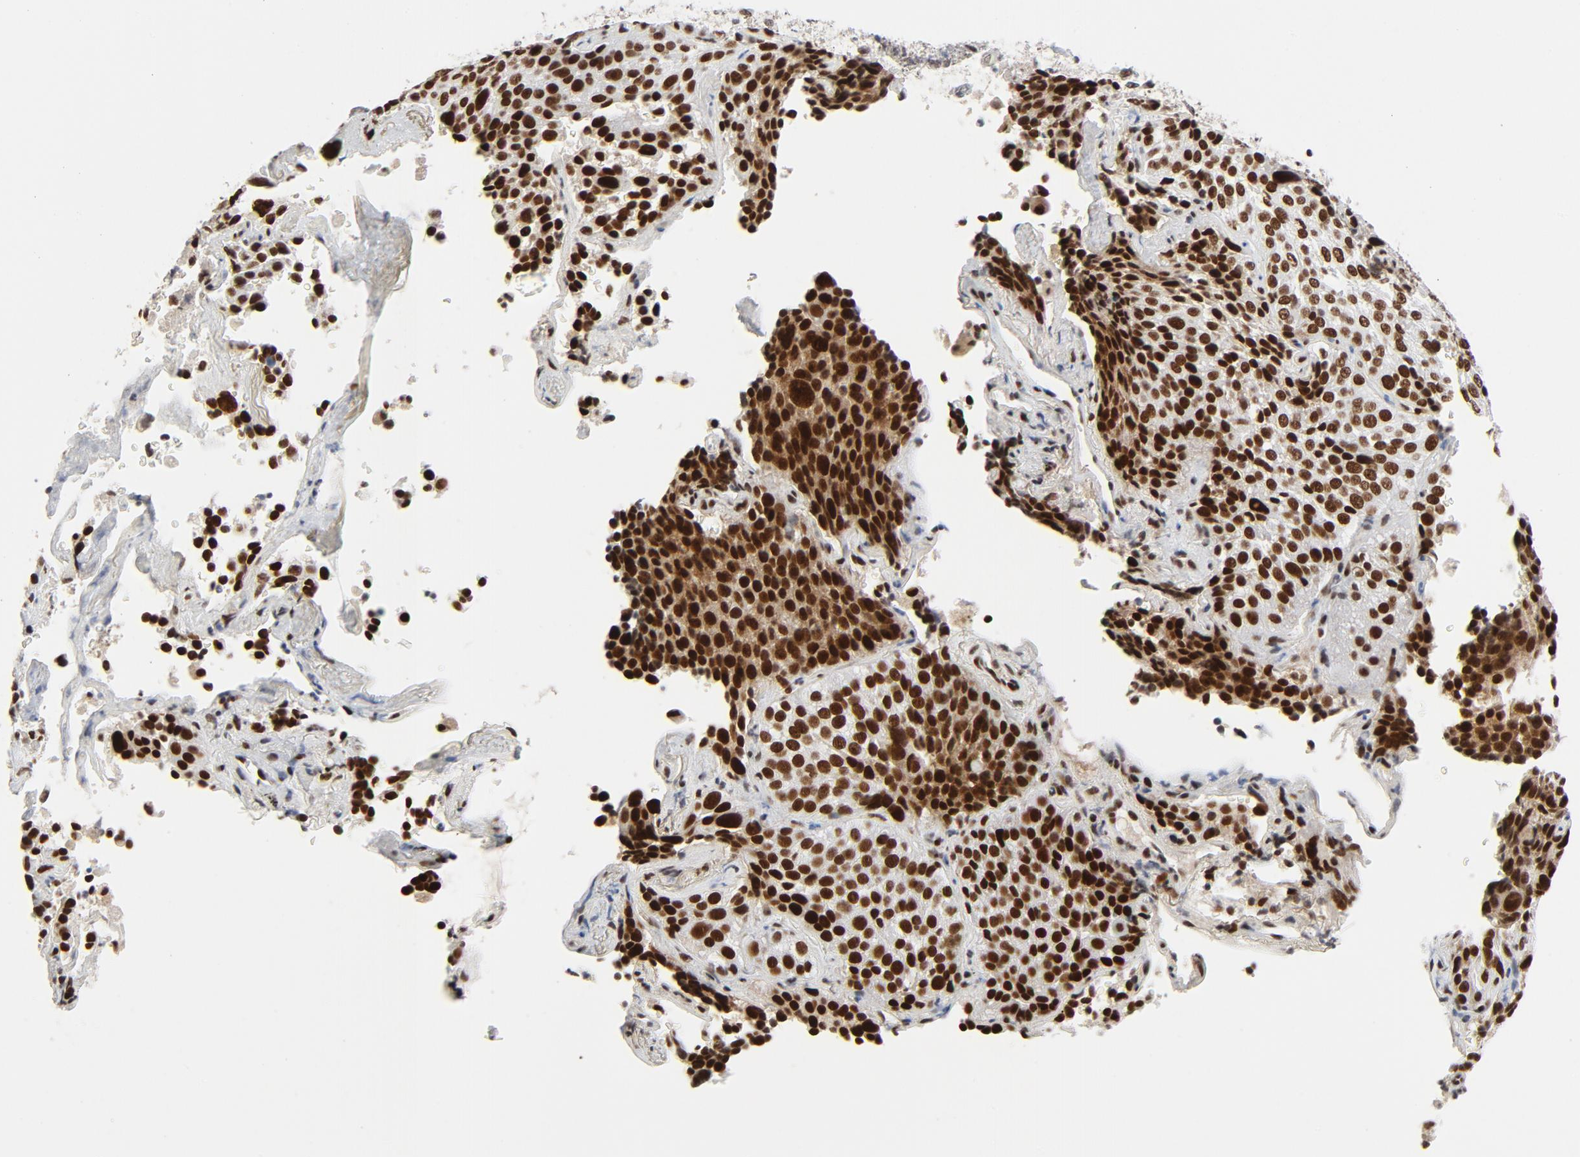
{"staining": {"intensity": "strong", "quantity": ">75%", "location": "nuclear"}, "tissue": "lung cancer", "cell_type": "Tumor cells", "image_type": "cancer", "snomed": [{"axis": "morphology", "description": "Squamous cell carcinoma, NOS"}, {"axis": "topography", "description": "Lung"}], "caption": "Protein staining of lung squamous cell carcinoma tissue shows strong nuclear expression in approximately >75% of tumor cells.", "gene": "GTF2H1", "patient": {"sex": "male", "age": 54}}